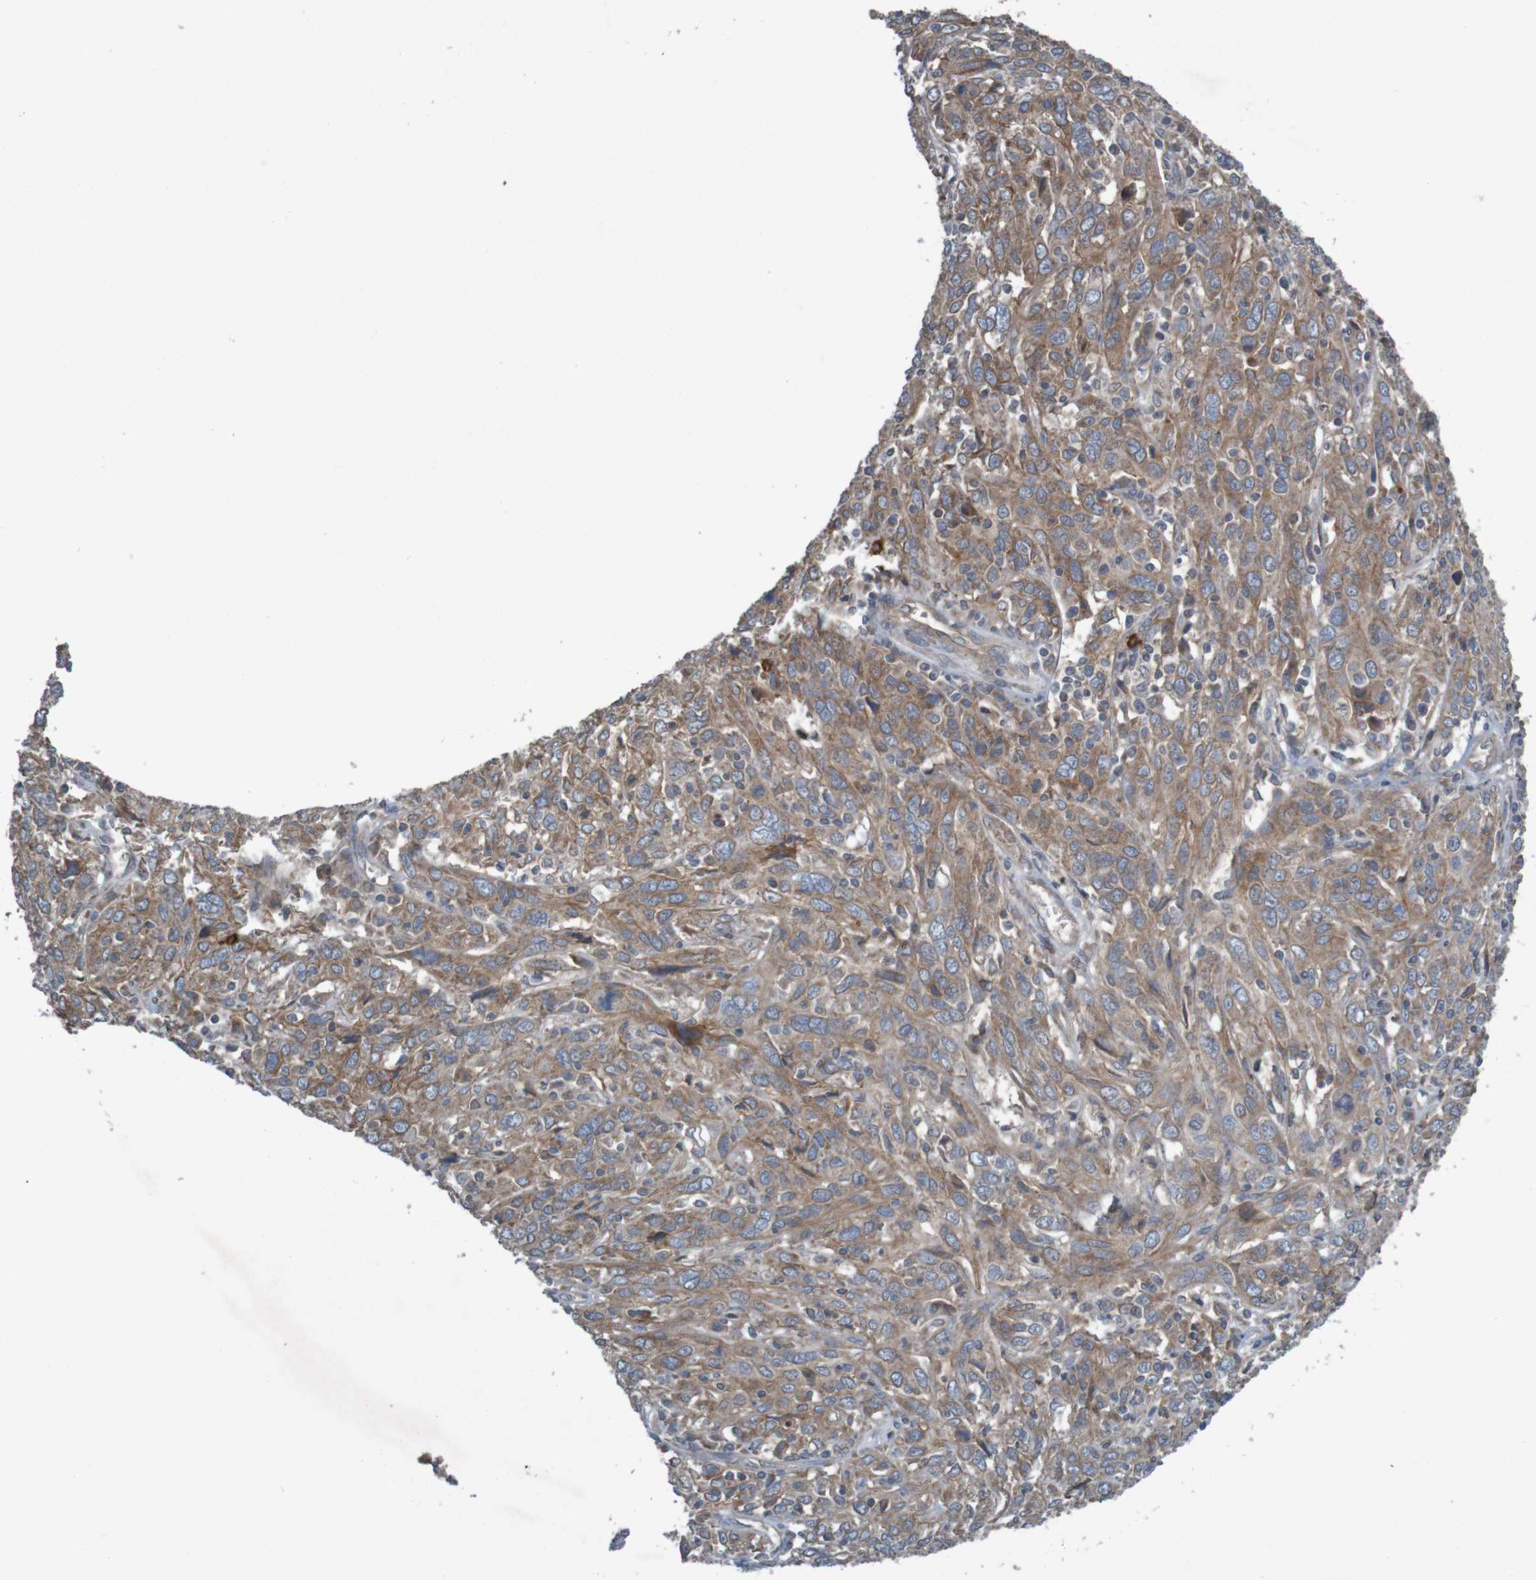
{"staining": {"intensity": "moderate", "quantity": ">75%", "location": "cytoplasmic/membranous"}, "tissue": "cervical cancer", "cell_type": "Tumor cells", "image_type": "cancer", "snomed": [{"axis": "morphology", "description": "Squamous cell carcinoma, NOS"}, {"axis": "topography", "description": "Cervix"}], "caption": "Cervical cancer stained with IHC reveals moderate cytoplasmic/membranous positivity in about >75% of tumor cells.", "gene": "B3GAT2", "patient": {"sex": "female", "age": 46}}